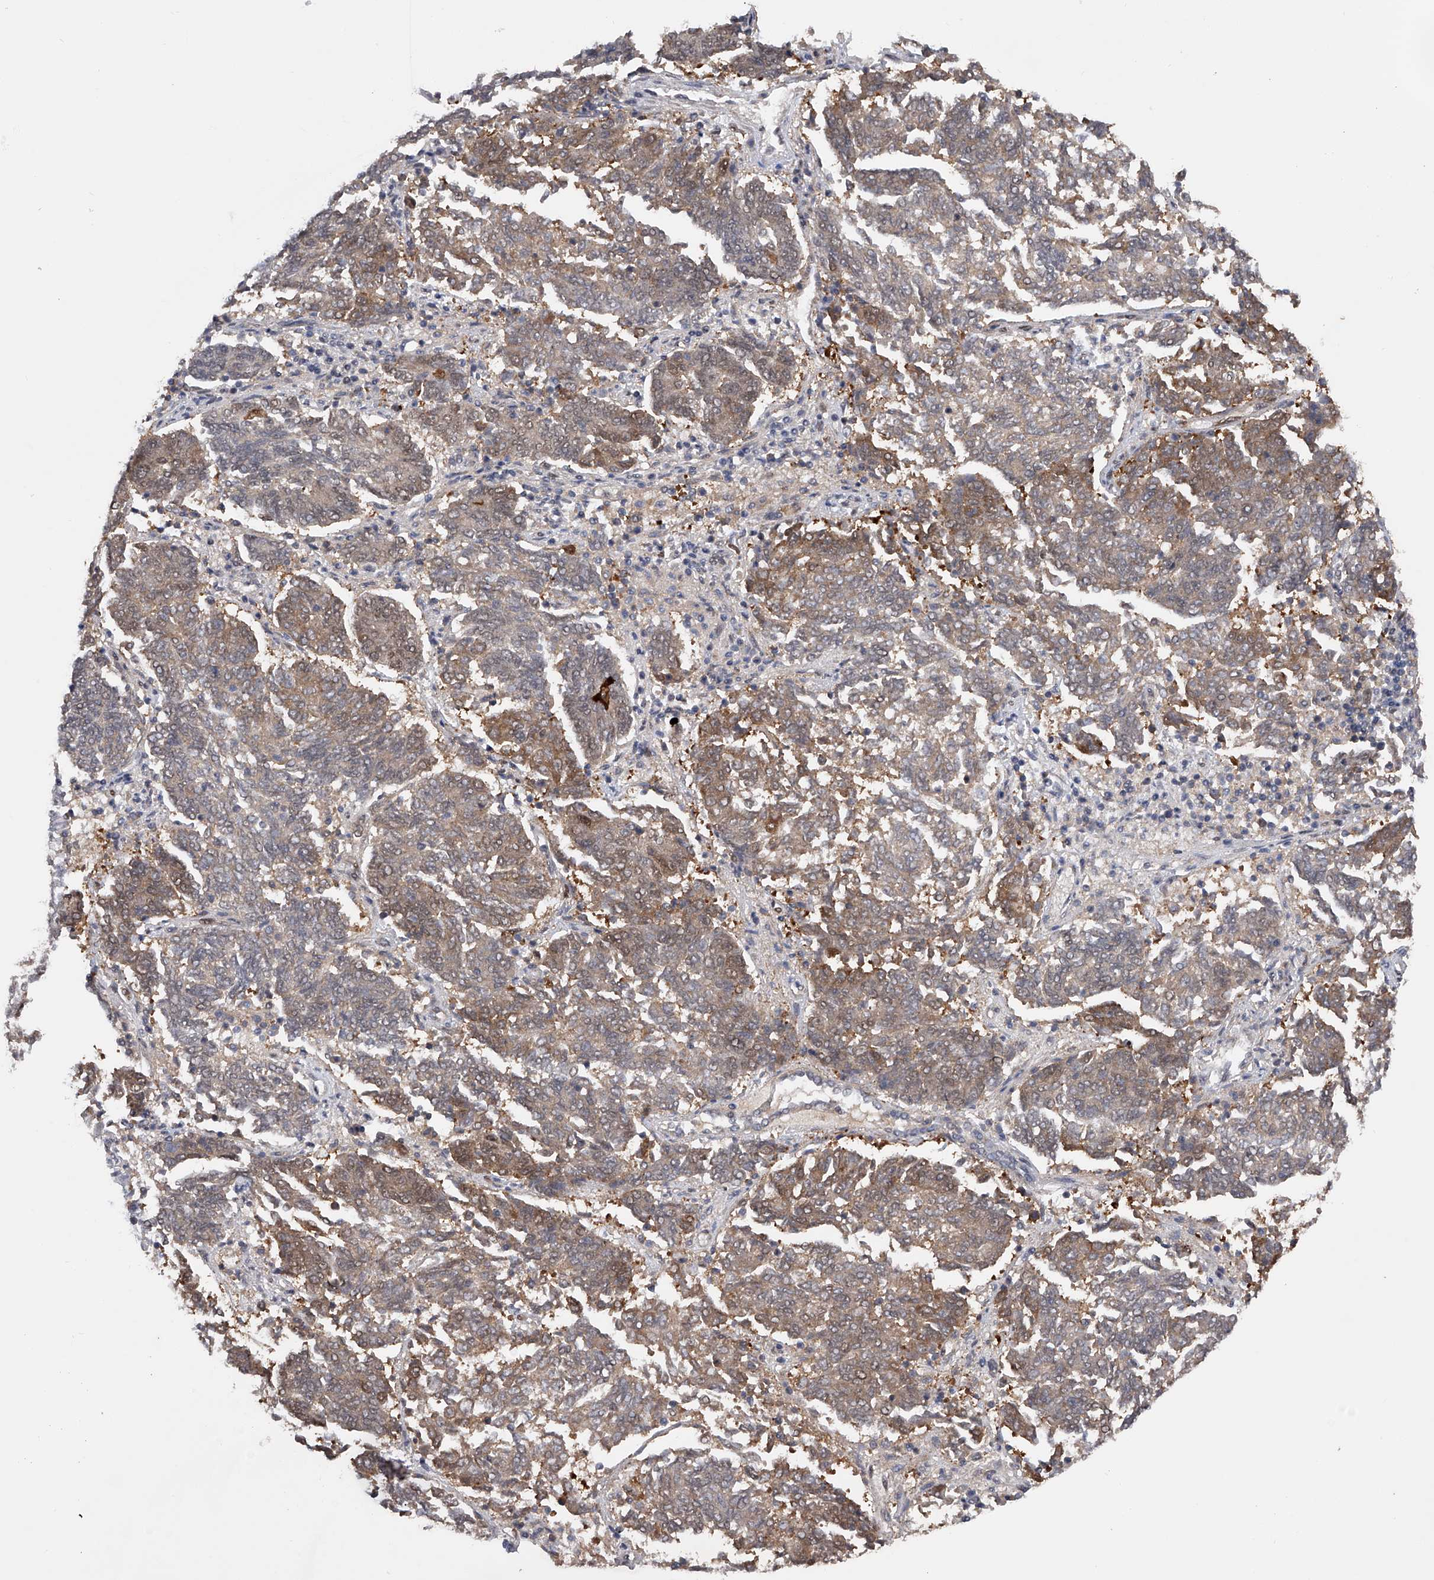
{"staining": {"intensity": "weak", "quantity": "25%-75%", "location": "cytoplasmic/membranous"}, "tissue": "endometrial cancer", "cell_type": "Tumor cells", "image_type": "cancer", "snomed": [{"axis": "morphology", "description": "Adenocarcinoma, NOS"}, {"axis": "topography", "description": "Endometrium"}], "caption": "Brown immunohistochemical staining in endometrial adenocarcinoma exhibits weak cytoplasmic/membranous staining in about 25%-75% of tumor cells. The staining was performed using DAB to visualize the protein expression in brown, while the nuclei were stained in blue with hematoxylin (Magnification: 20x).", "gene": "RWDD2A", "patient": {"sex": "female", "age": 80}}